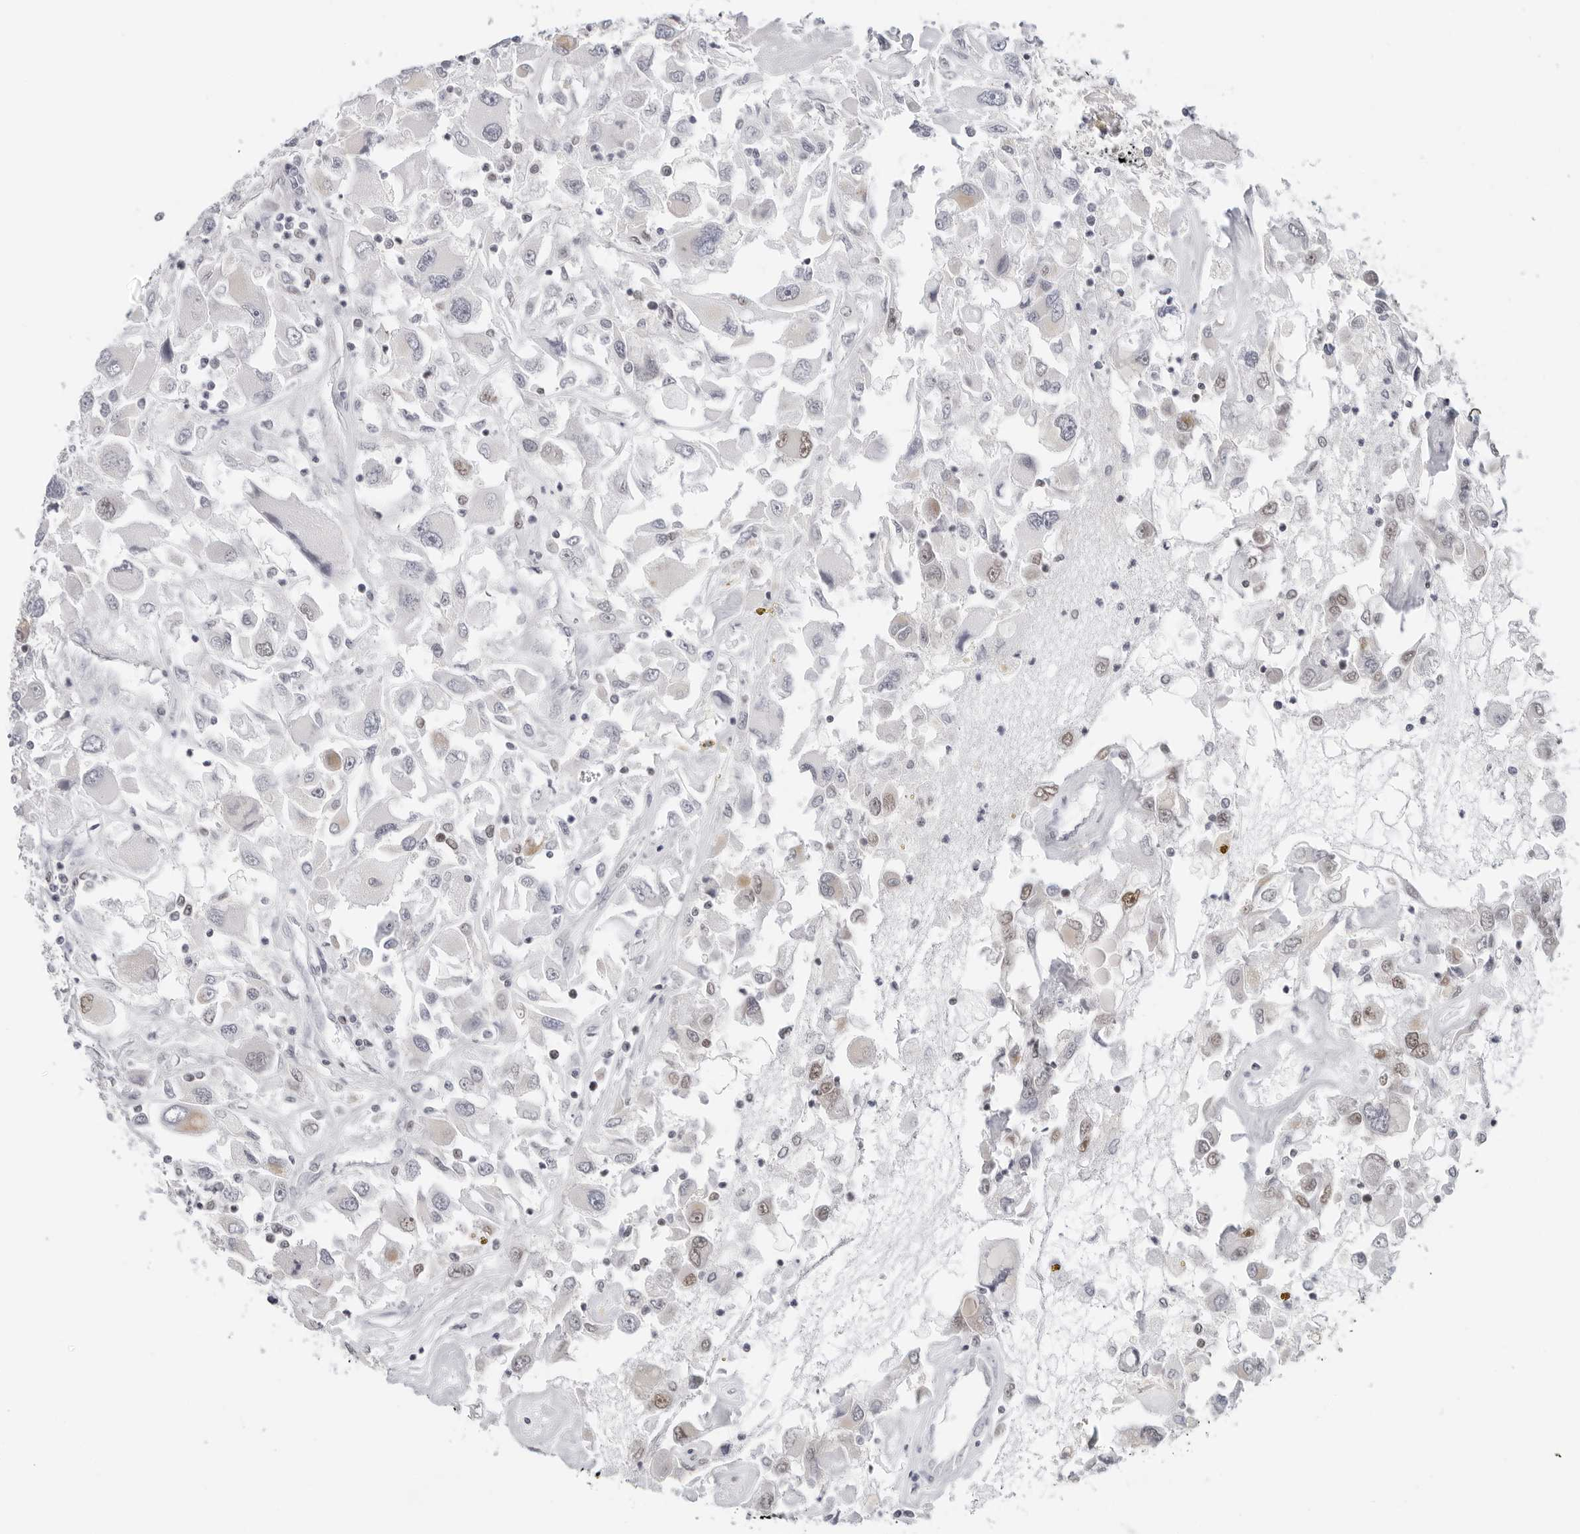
{"staining": {"intensity": "negative", "quantity": "none", "location": "none"}, "tissue": "renal cancer", "cell_type": "Tumor cells", "image_type": "cancer", "snomed": [{"axis": "morphology", "description": "Adenocarcinoma, NOS"}, {"axis": "topography", "description": "Kidney"}], "caption": "Tumor cells are negative for protein expression in human renal adenocarcinoma.", "gene": "FOXK2", "patient": {"sex": "female", "age": 52}}